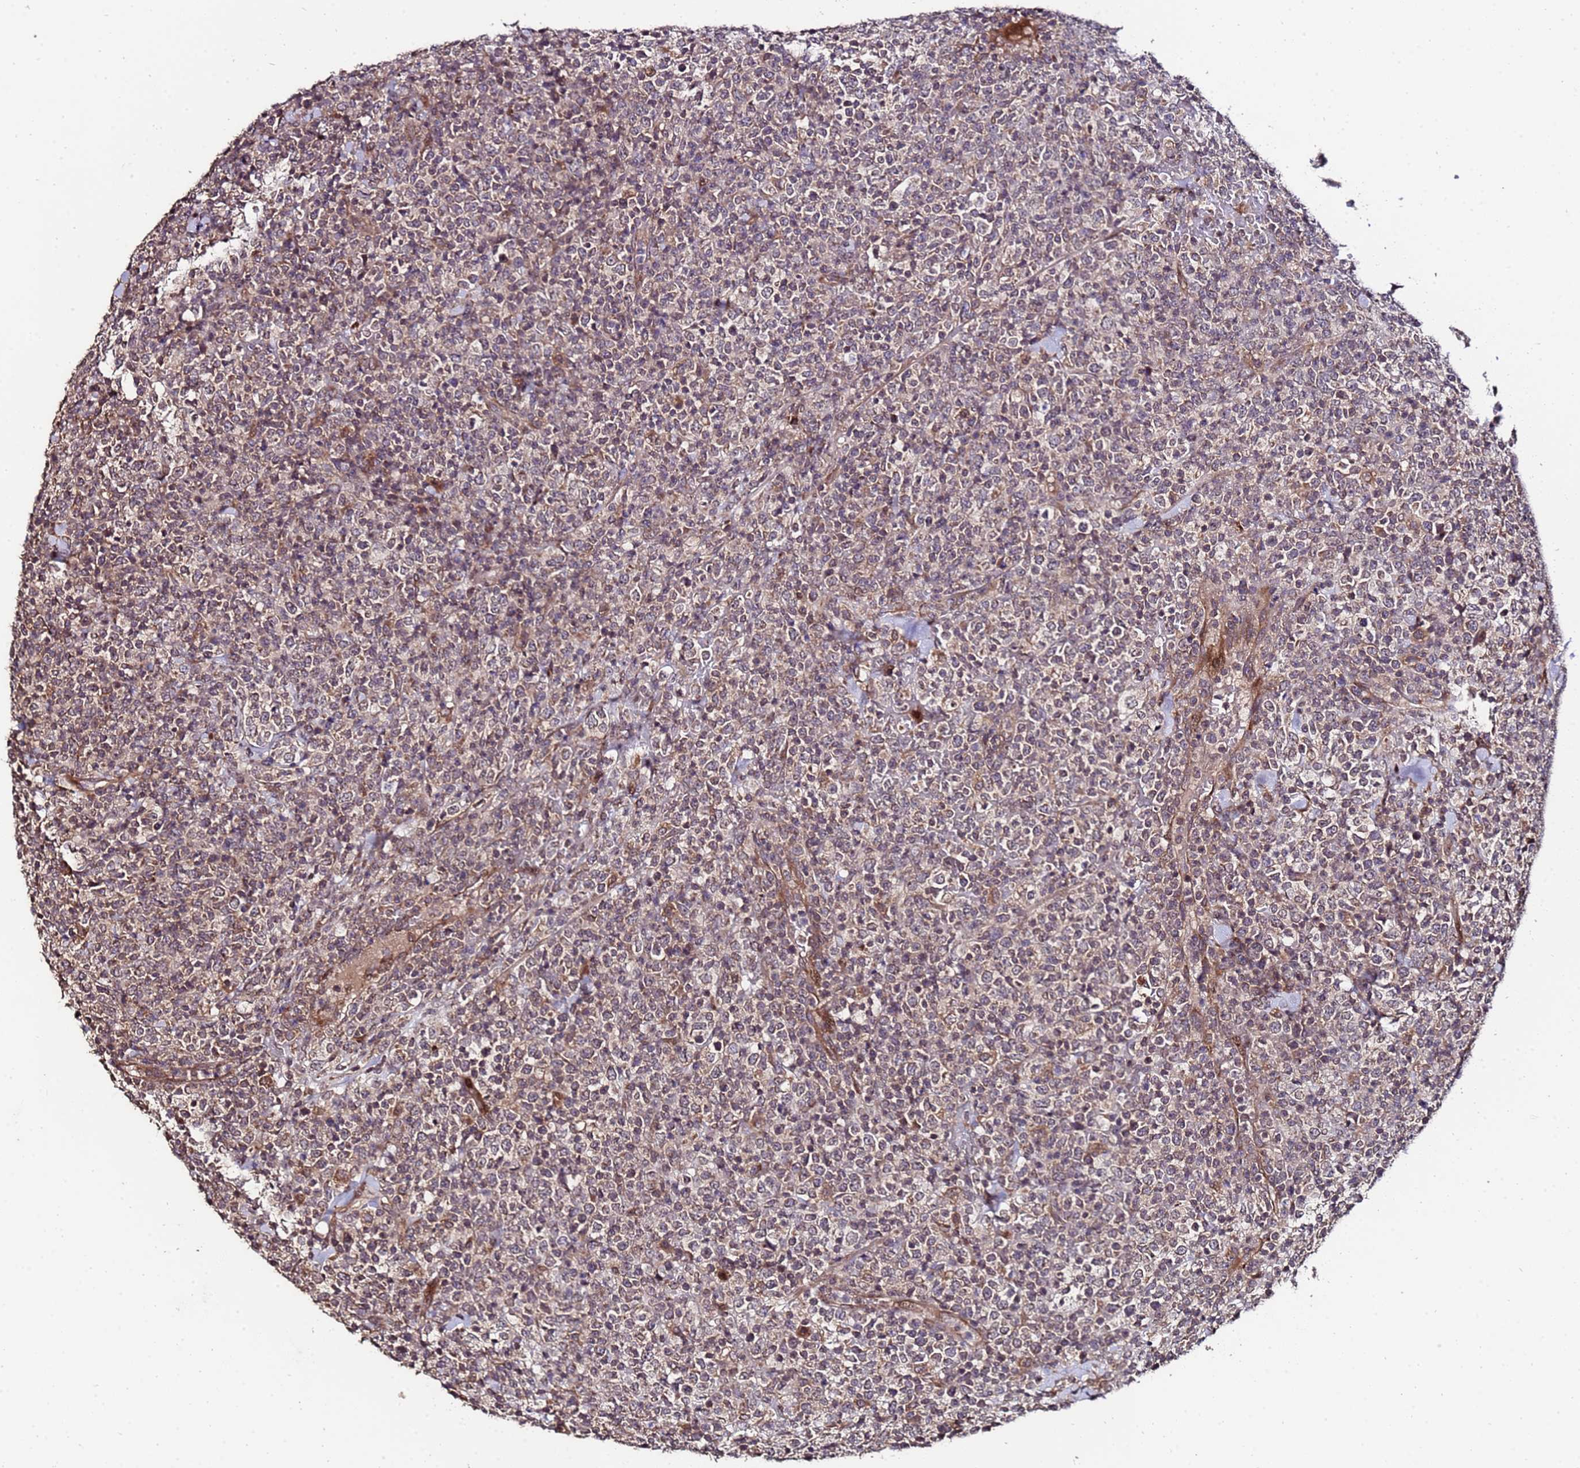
{"staining": {"intensity": "moderate", "quantity": "25%-75%", "location": "cytoplasmic/membranous"}, "tissue": "lymphoma", "cell_type": "Tumor cells", "image_type": "cancer", "snomed": [{"axis": "morphology", "description": "Malignant lymphoma, non-Hodgkin's type, High grade"}, {"axis": "topography", "description": "Colon"}], "caption": "The immunohistochemical stain labels moderate cytoplasmic/membranous staining in tumor cells of lymphoma tissue.", "gene": "PRODH", "patient": {"sex": "female", "age": 53}}